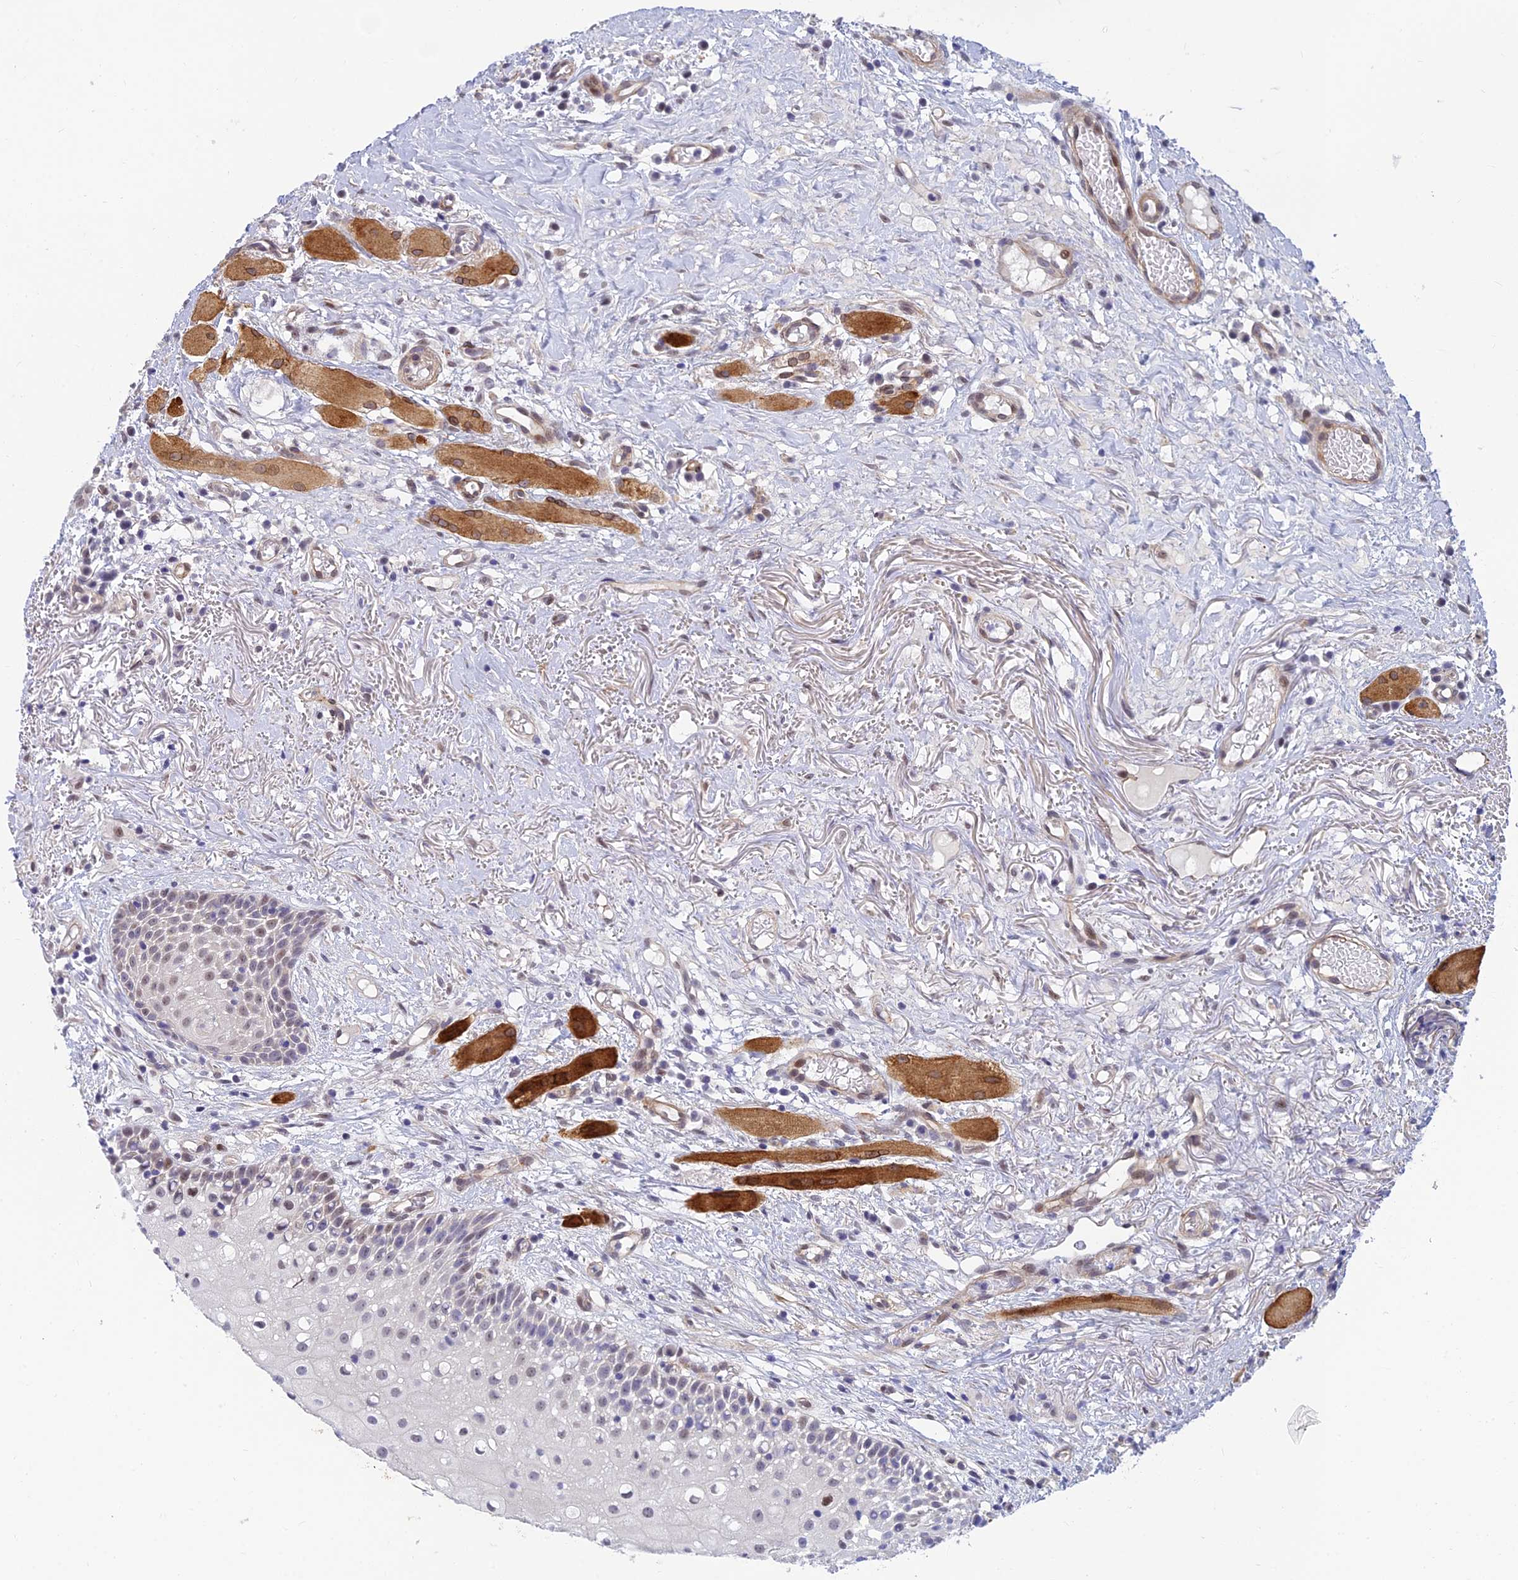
{"staining": {"intensity": "weak", "quantity": "<25%", "location": "nuclear"}, "tissue": "oral mucosa", "cell_type": "Squamous epithelial cells", "image_type": "normal", "snomed": [{"axis": "morphology", "description": "Normal tissue, NOS"}, {"axis": "topography", "description": "Oral tissue"}], "caption": "Immunohistochemistry histopathology image of normal human oral mucosa stained for a protein (brown), which displays no expression in squamous epithelial cells.", "gene": "CLK4", "patient": {"sex": "female", "age": 69}}